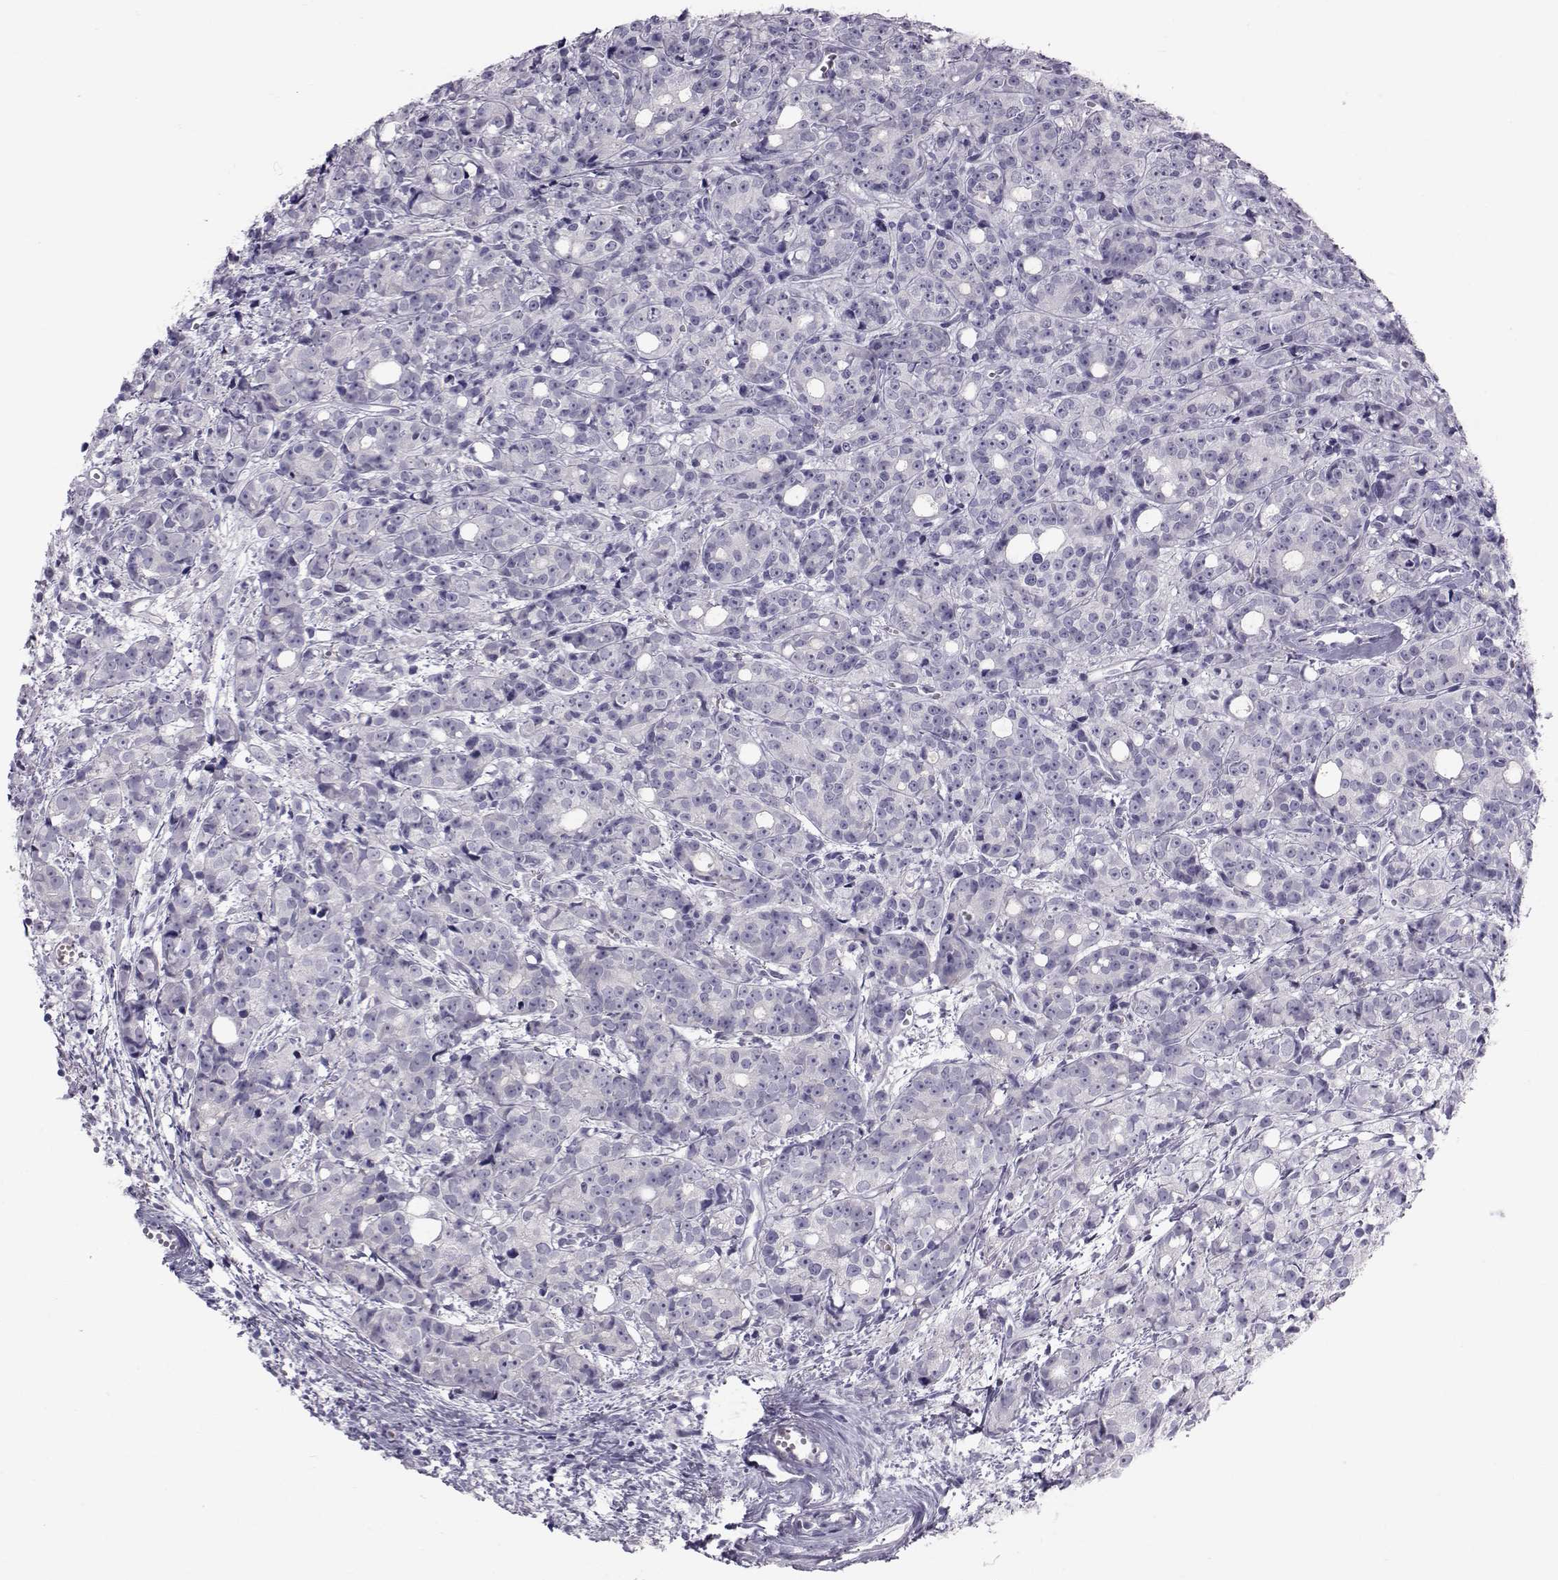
{"staining": {"intensity": "negative", "quantity": "none", "location": "none"}, "tissue": "prostate cancer", "cell_type": "Tumor cells", "image_type": "cancer", "snomed": [{"axis": "morphology", "description": "Adenocarcinoma, Medium grade"}, {"axis": "topography", "description": "Prostate"}], "caption": "Immunohistochemistry (IHC) image of prostate cancer stained for a protein (brown), which exhibits no expression in tumor cells. (Brightfield microscopy of DAB (3,3'-diaminobenzidine) immunohistochemistry (IHC) at high magnification).", "gene": "GARIN3", "patient": {"sex": "male", "age": 74}}